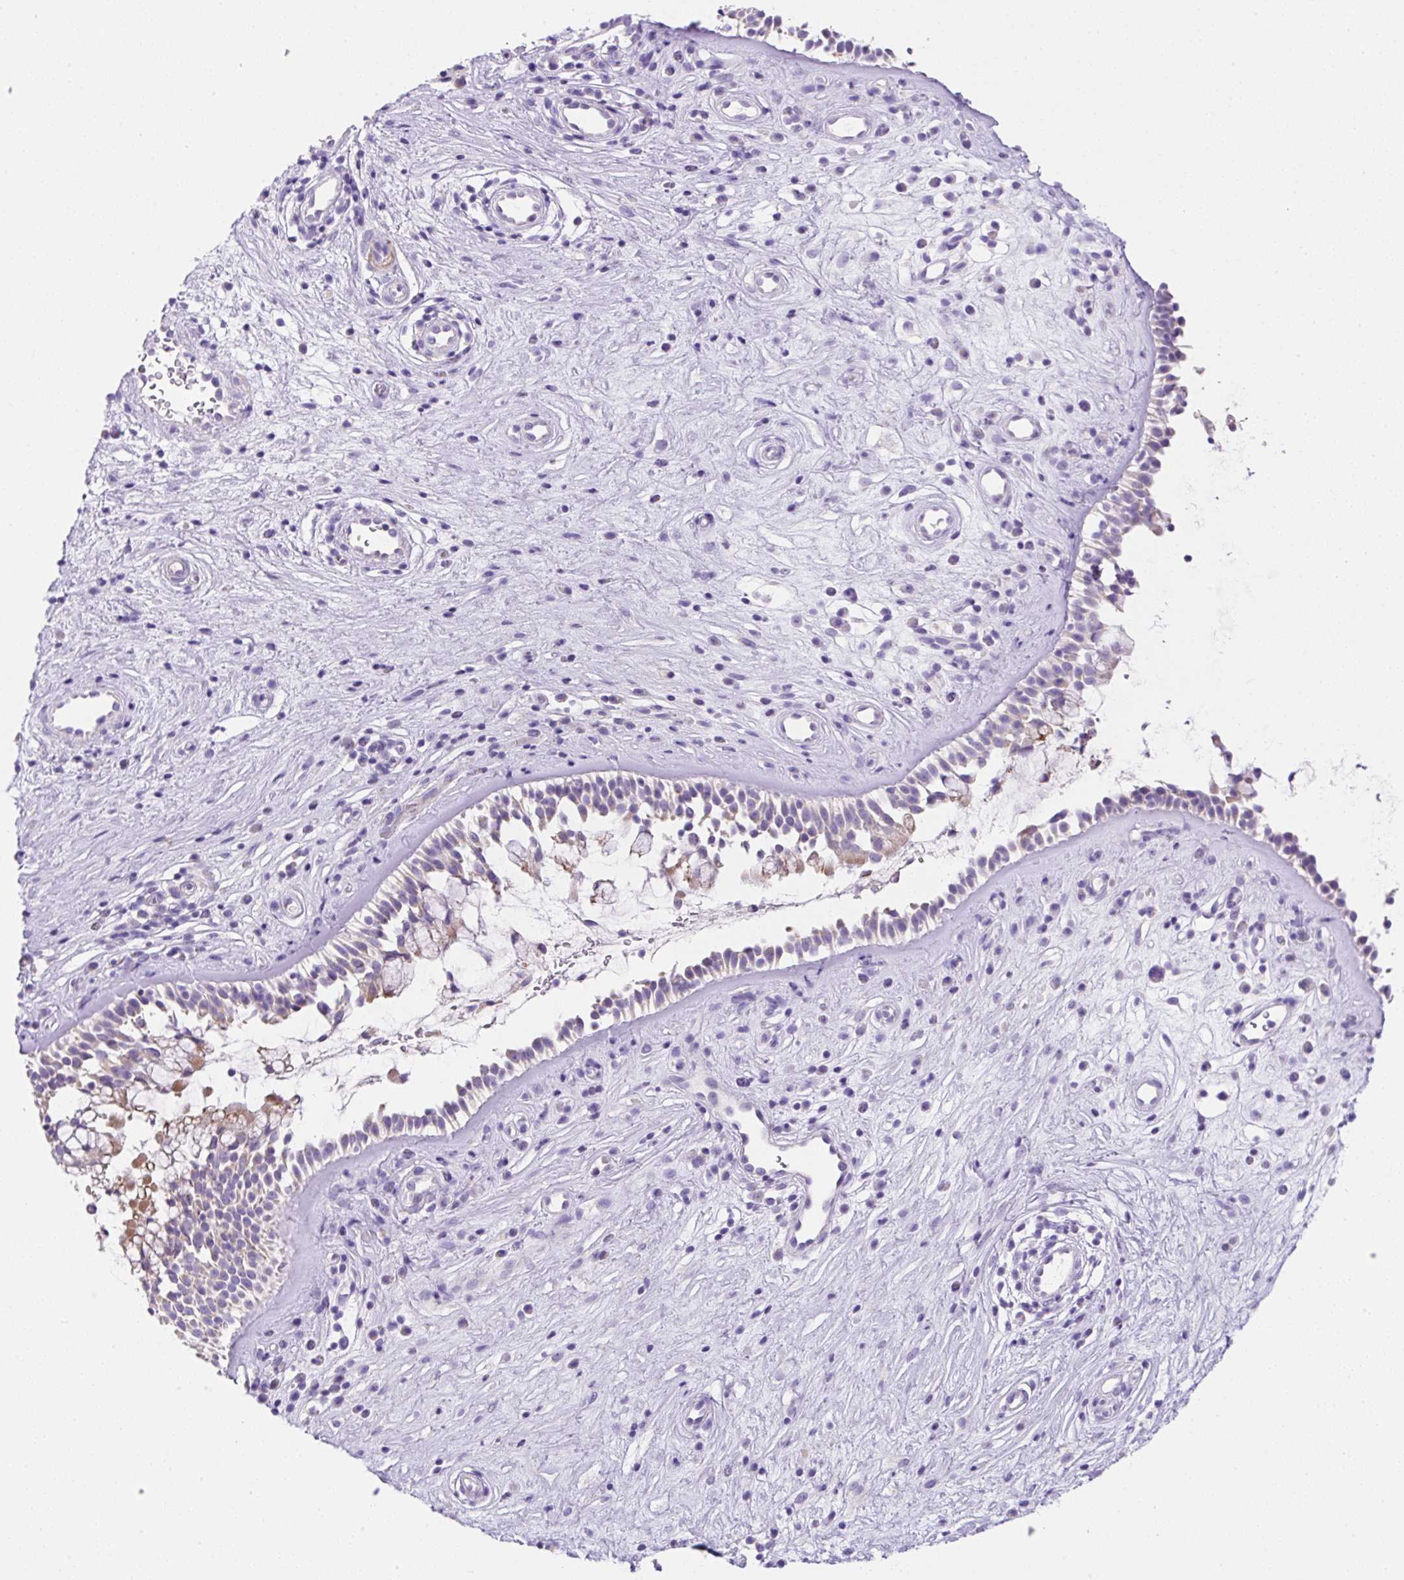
{"staining": {"intensity": "moderate", "quantity": "<25%", "location": "cytoplasmic/membranous"}, "tissue": "nasopharynx", "cell_type": "Respiratory epithelial cells", "image_type": "normal", "snomed": [{"axis": "morphology", "description": "Normal tissue, NOS"}, {"axis": "topography", "description": "Nasopharynx"}], "caption": "IHC histopathology image of normal nasopharynx: nasopharynx stained using IHC exhibits low levels of moderate protein expression localized specifically in the cytoplasmic/membranous of respiratory epithelial cells, appearing as a cytoplasmic/membranous brown color.", "gene": "NDST3", "patient": {"sex": "male", "age": 32}}